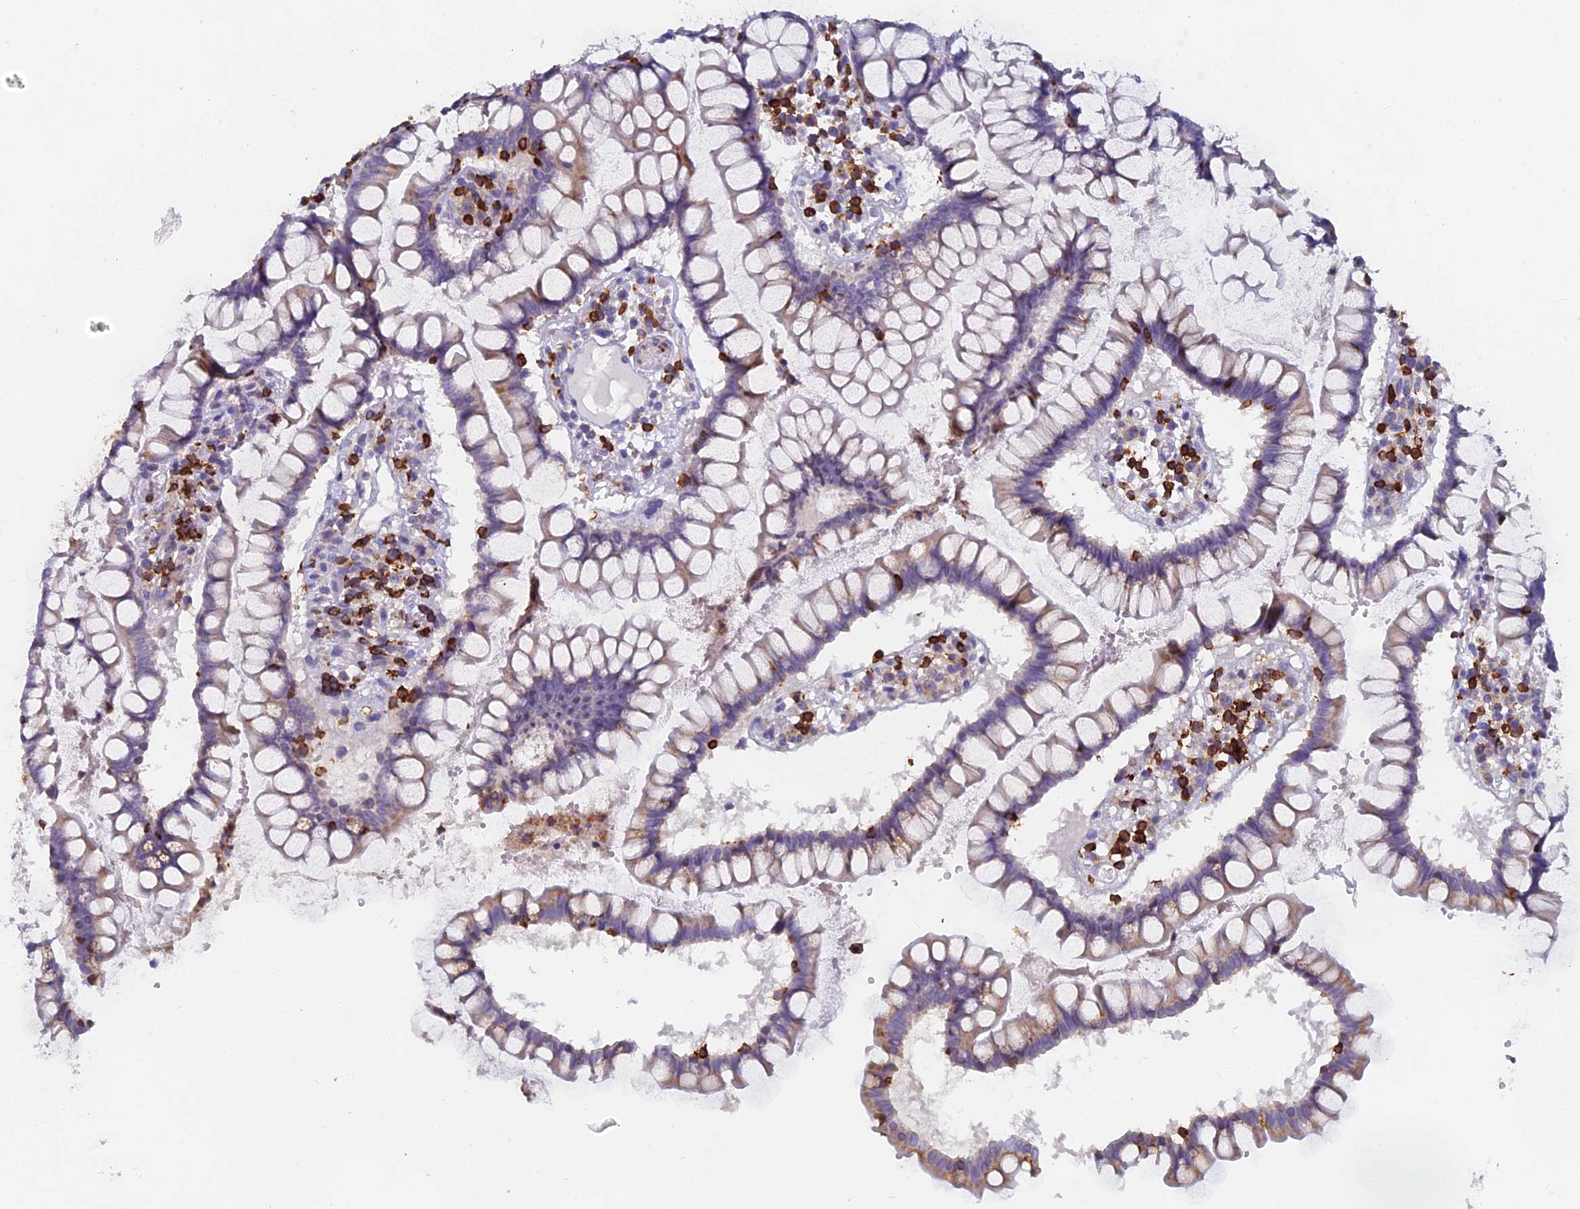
{"staining": {"intensity": "negative", "quantity": "none", "location": "none"}, "tissue": "colon", "cell_type": "Endothelial cells", "image_type": "normal", "snomed": [{"axis": "morphology", "description": "Normal tissue, NOS"}, {"axis": "morphology", "description": "Adenocarcinoma, NOS"}, {"axis": "topography", "description": "Colon"}], "caption": "IHC photomicrograph of normal colon: human colon stained with DAB displays no significant protein staining in endothelial cells.", "gene": "ABI3BP", "patient": {"sex": "female", "age": 55}}